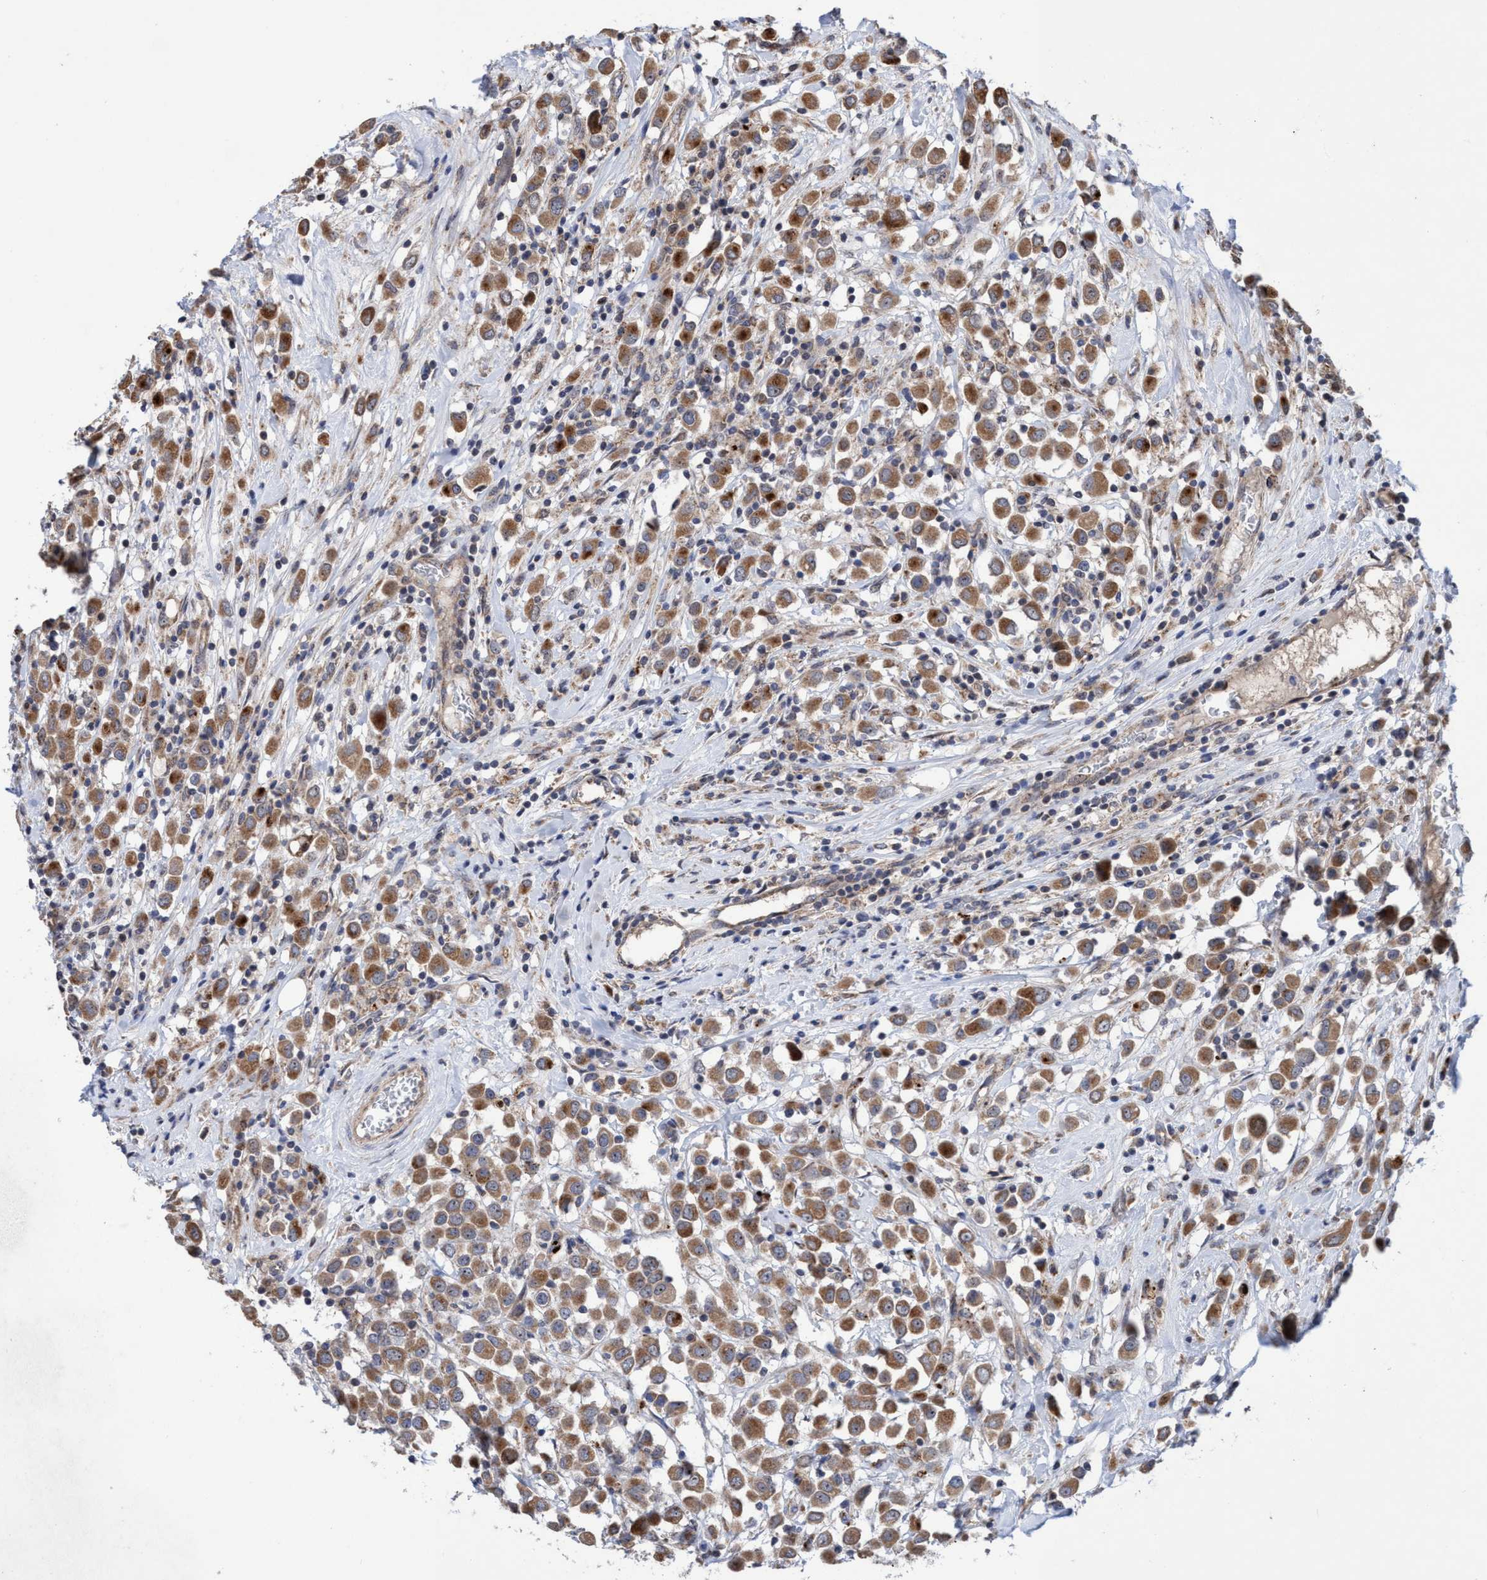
{"staining": {"intensity": "moderate", "quantity": ">75%", "location": "cytoplasmic/membranous,nuclear"}, "tissue": "breast cancer", "cell_type": "Tumor cells", "image_type": "cancer", "snomed": [{"axis": "morphology", "description": "Duct carcinoma"}, {"axis": "topography", "description": "Breast"}], "caption": "Human breast cancer stained with a brown dye reveals moderate cytoplasmic/membranous and nuclear positive staining in approximately >75% of tumor cells.", "gene": "P2RY14", "patient": {"sex": "female", "age": 61}}